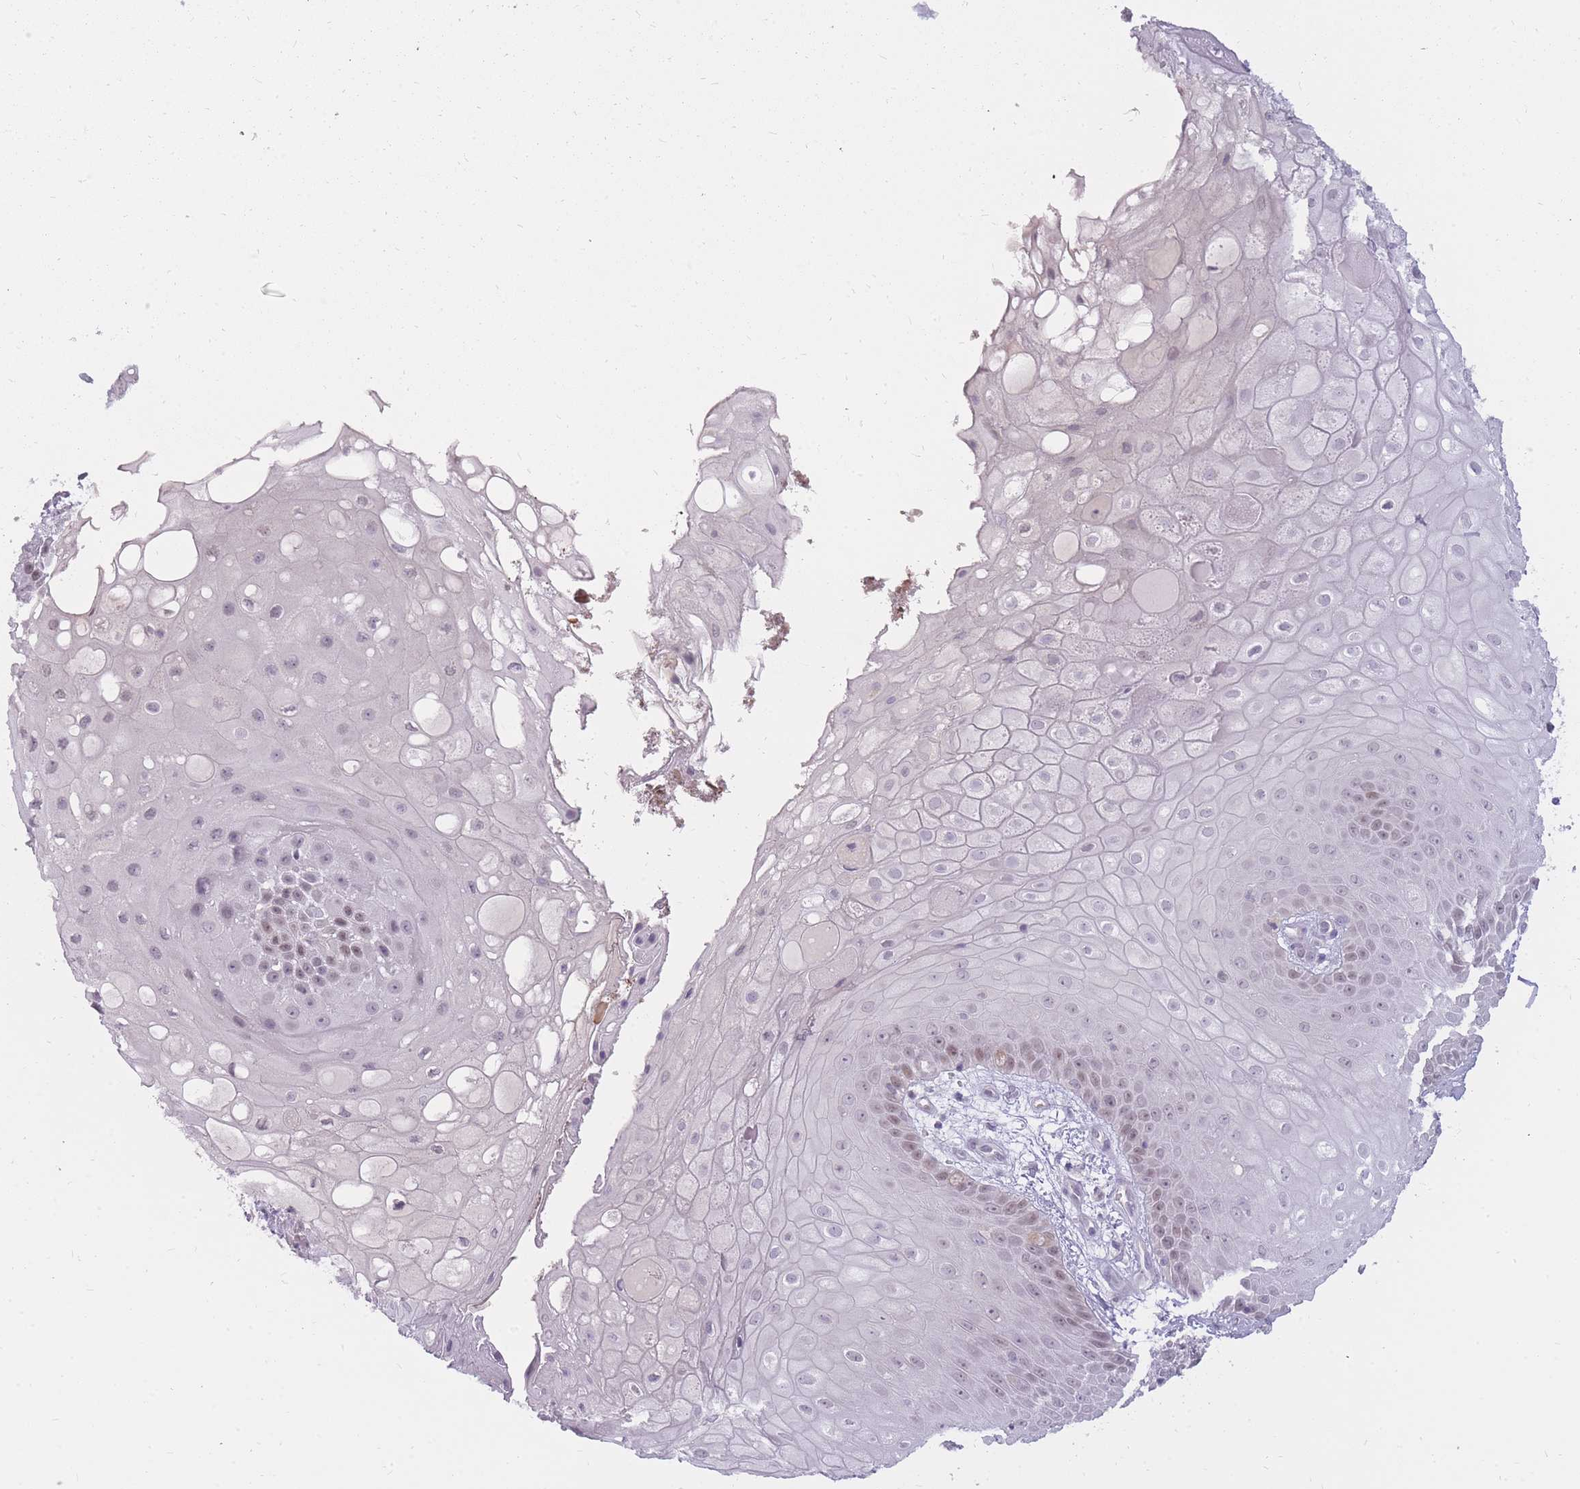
{"staining": {"intensity": "moderate", "quantity": "25%-75%", "location": "nuclear"}, "tissue": "skin", "cell_type": "Epidermal cells", "image_type": "normal", "snomed": [{"axis": "morphology", "description": "Normal tissue, NOS"}, {"axis": "topography", "description": "Anal"}], "caption": "DAB (3,3'-diaminobenzidine) immunohistochemical staining of normal human skin reveals moderate nuclear protein staining in approximately 25%-75% of epidermal cells.", "gene": "POM121C", "patient": {"sex": "male", "age": 80}}